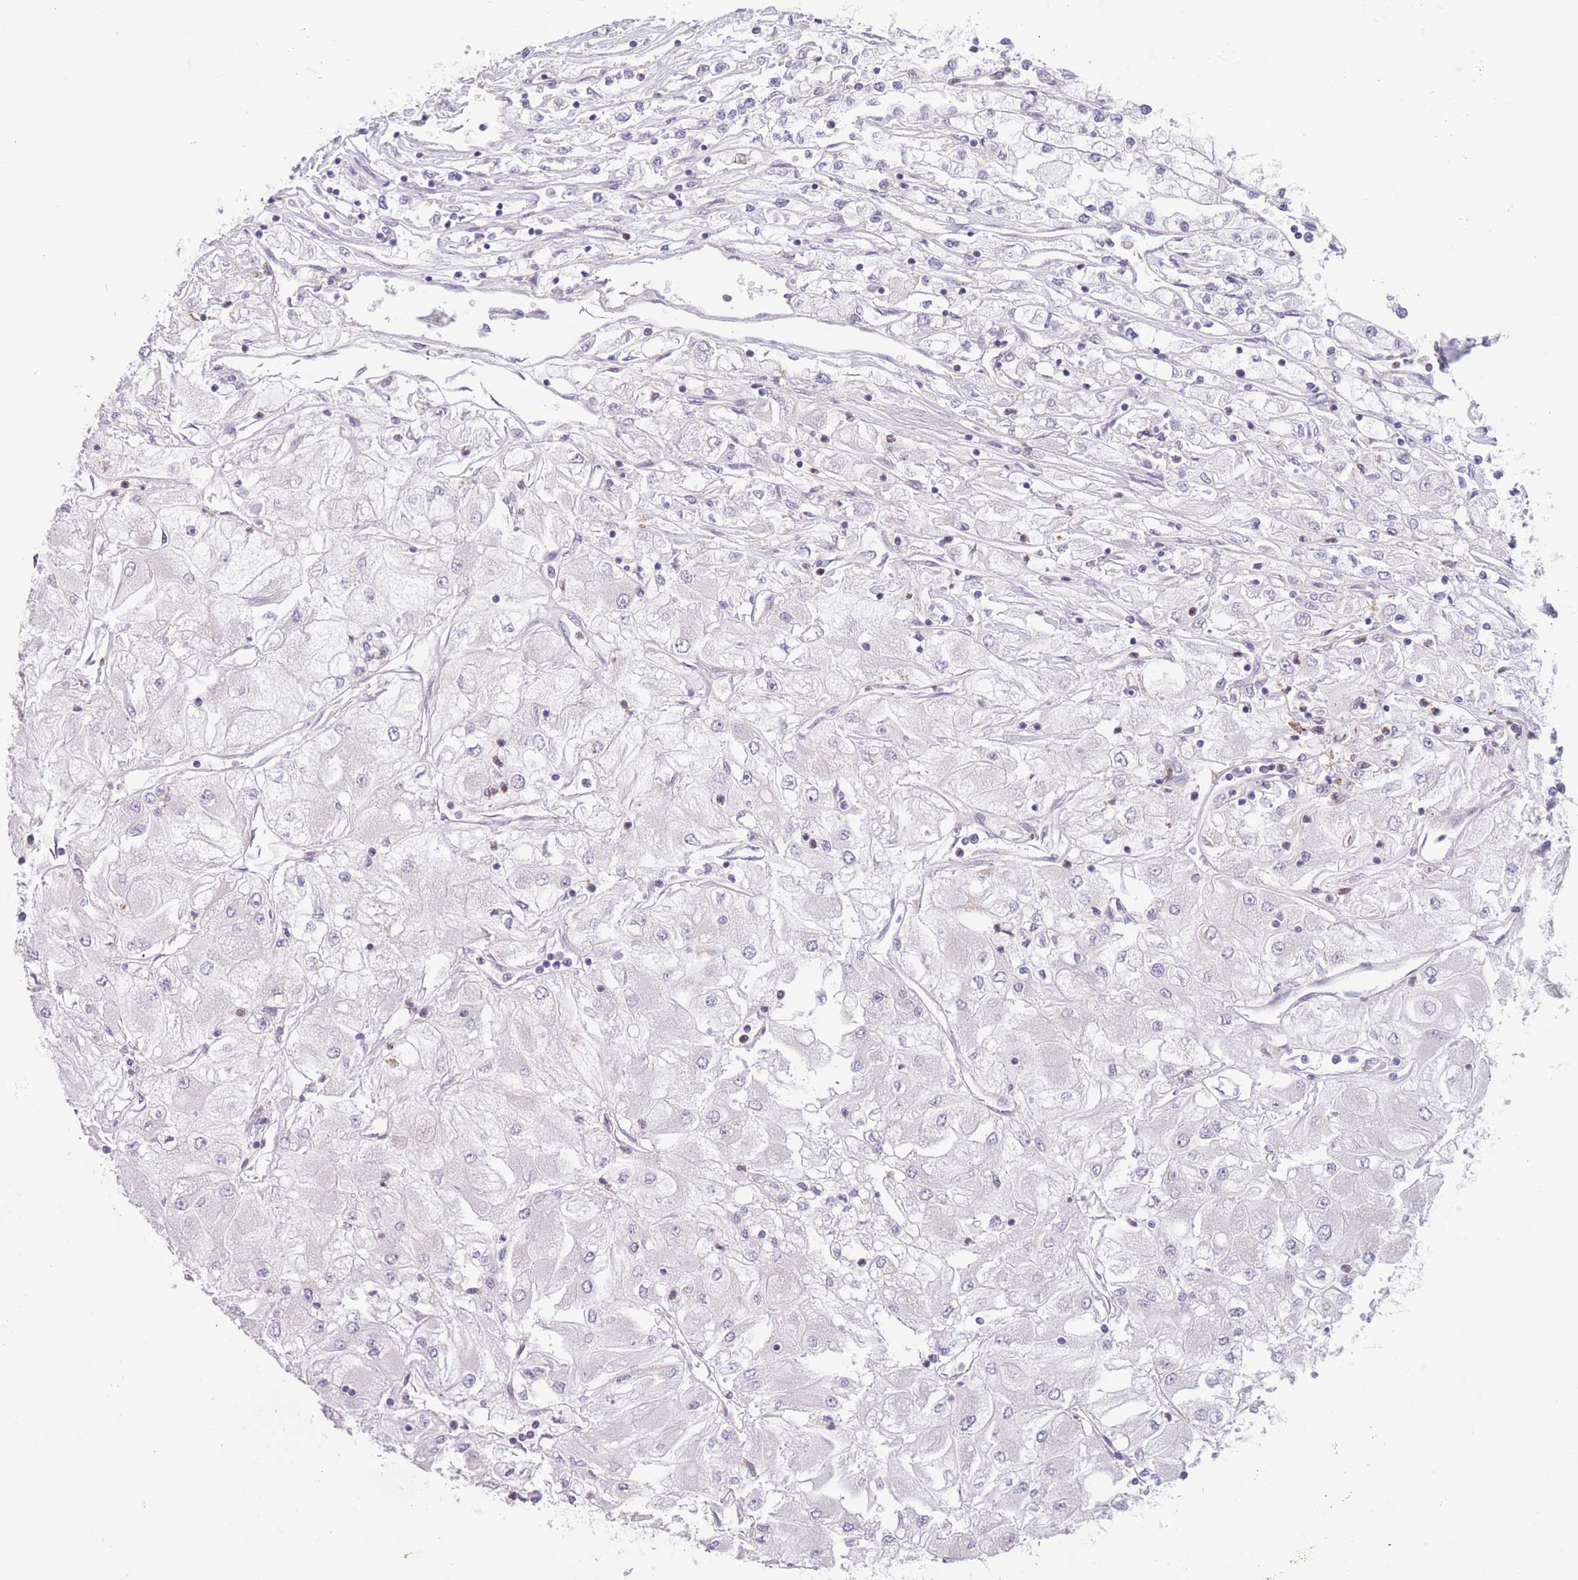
{"staining": {"intensity": "negative", "quantity": "none", "location": "none"}, "tissue": "renal cancer", "cell_type": "Tumor cells", "image_type": "cancer", "snomed": [{"axis": "morphology", "description": "Adenocarcinoma, NOS"}, {"axis": "topography", "description": "Kidney"}], "caption": "DAB (3,3'-diaminobenzidine) immunohistochemical staining of human renal cancer reveals no significant expression in tumor cells.", "gene": "PODXL", "patient": {"sex": "male", "age": 80}}